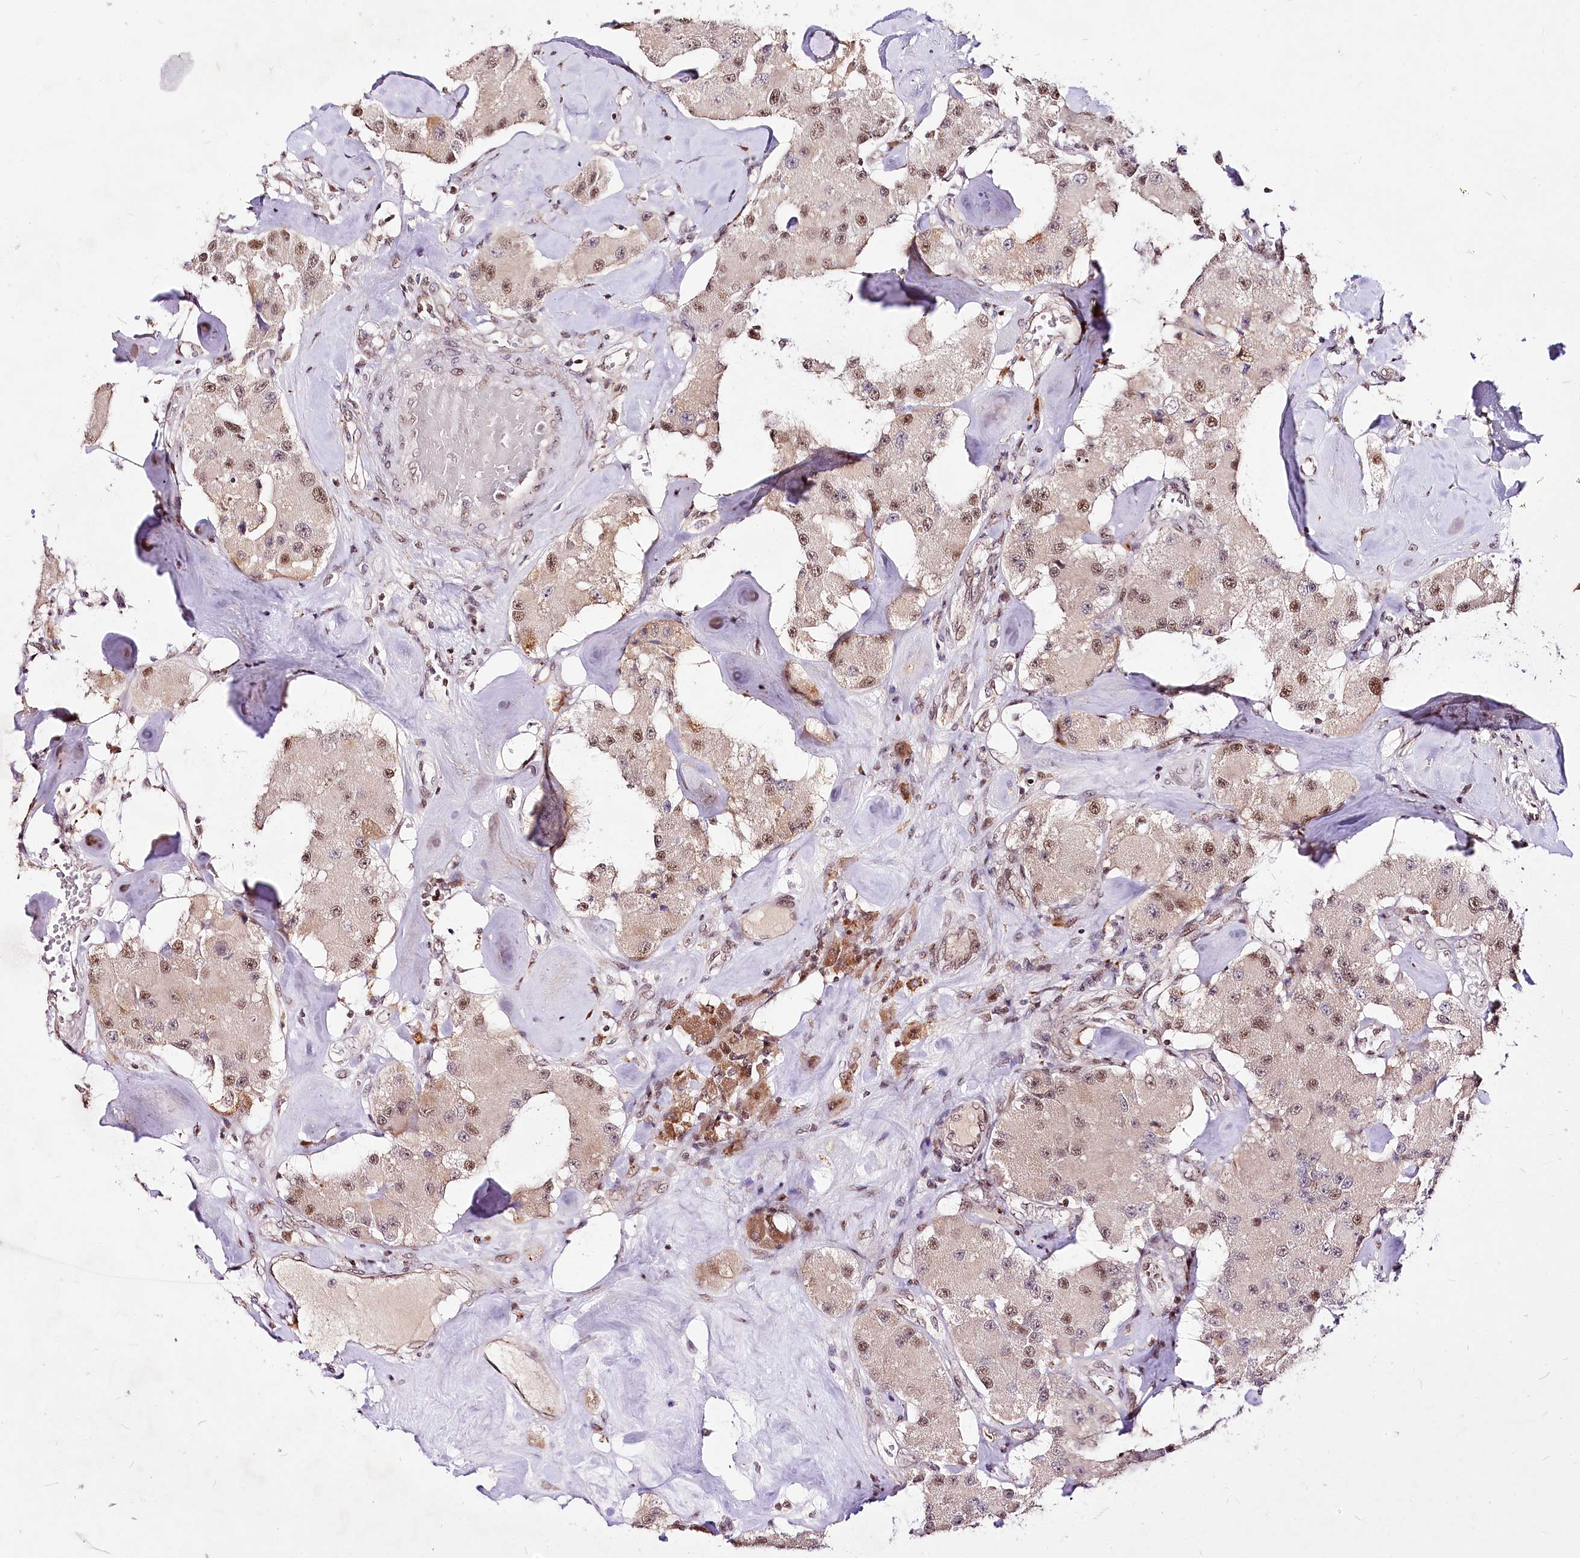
{"staining": {"intensity": "moderate", "quantity": "25%-75%", "location": "nuclear"}, "tissue": "carcinoid", "cell_type": "Tumor cells", "image_type": "cancer", "snomed": [{"axis": "morphology", "description": "Carcinoid, malignant, NOS"}, {"axis": "topography", "description": "Pancreas"}], "caption": "An image of malignant carcinoid stained for a protein reveals moderate nuclear brown staining in tumor cells.", "gene": "POLA2", "patient": {"sex": "male", "age": 41}}